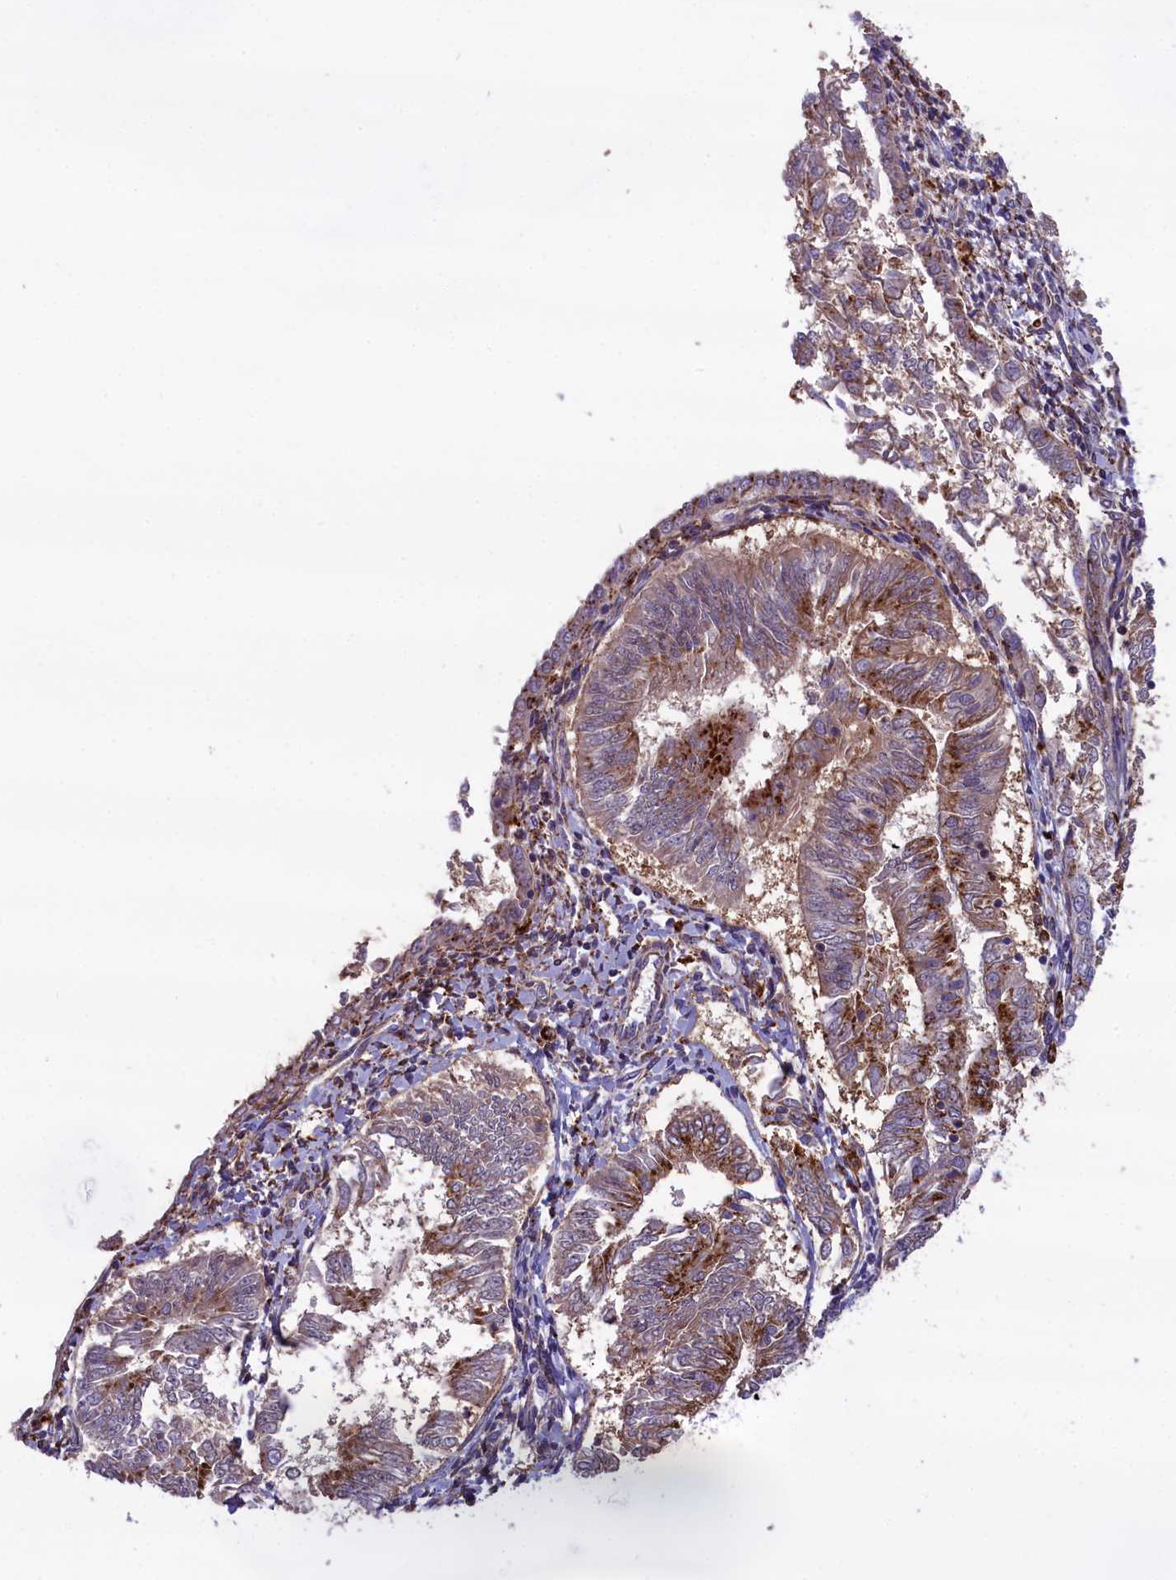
{"staining": {"intensity": "moderate", "quantity": "25%-75%", "location": "cytoplasmic/membranous"}, "tissue": "endometrial cancer", "cell_type": "Tumor cells", "image_type": "cancer", "snomed": [{"axis": "morphology", "description": "Adenocarcinoma, NOS"}, {"axis": "topography", "description": "Endometrium"}], "caption": "Immunohistochemistry (IHC) image of endometrial cancer (adenocarcinoma) stained for a protein (brown), which shows medium levels of moderate cytoplasmic/membranous staining in approximately 25%-75% of tumor cells.", "gene": "MAN2B1", "patient": {"sex": "female", "age": 58}}